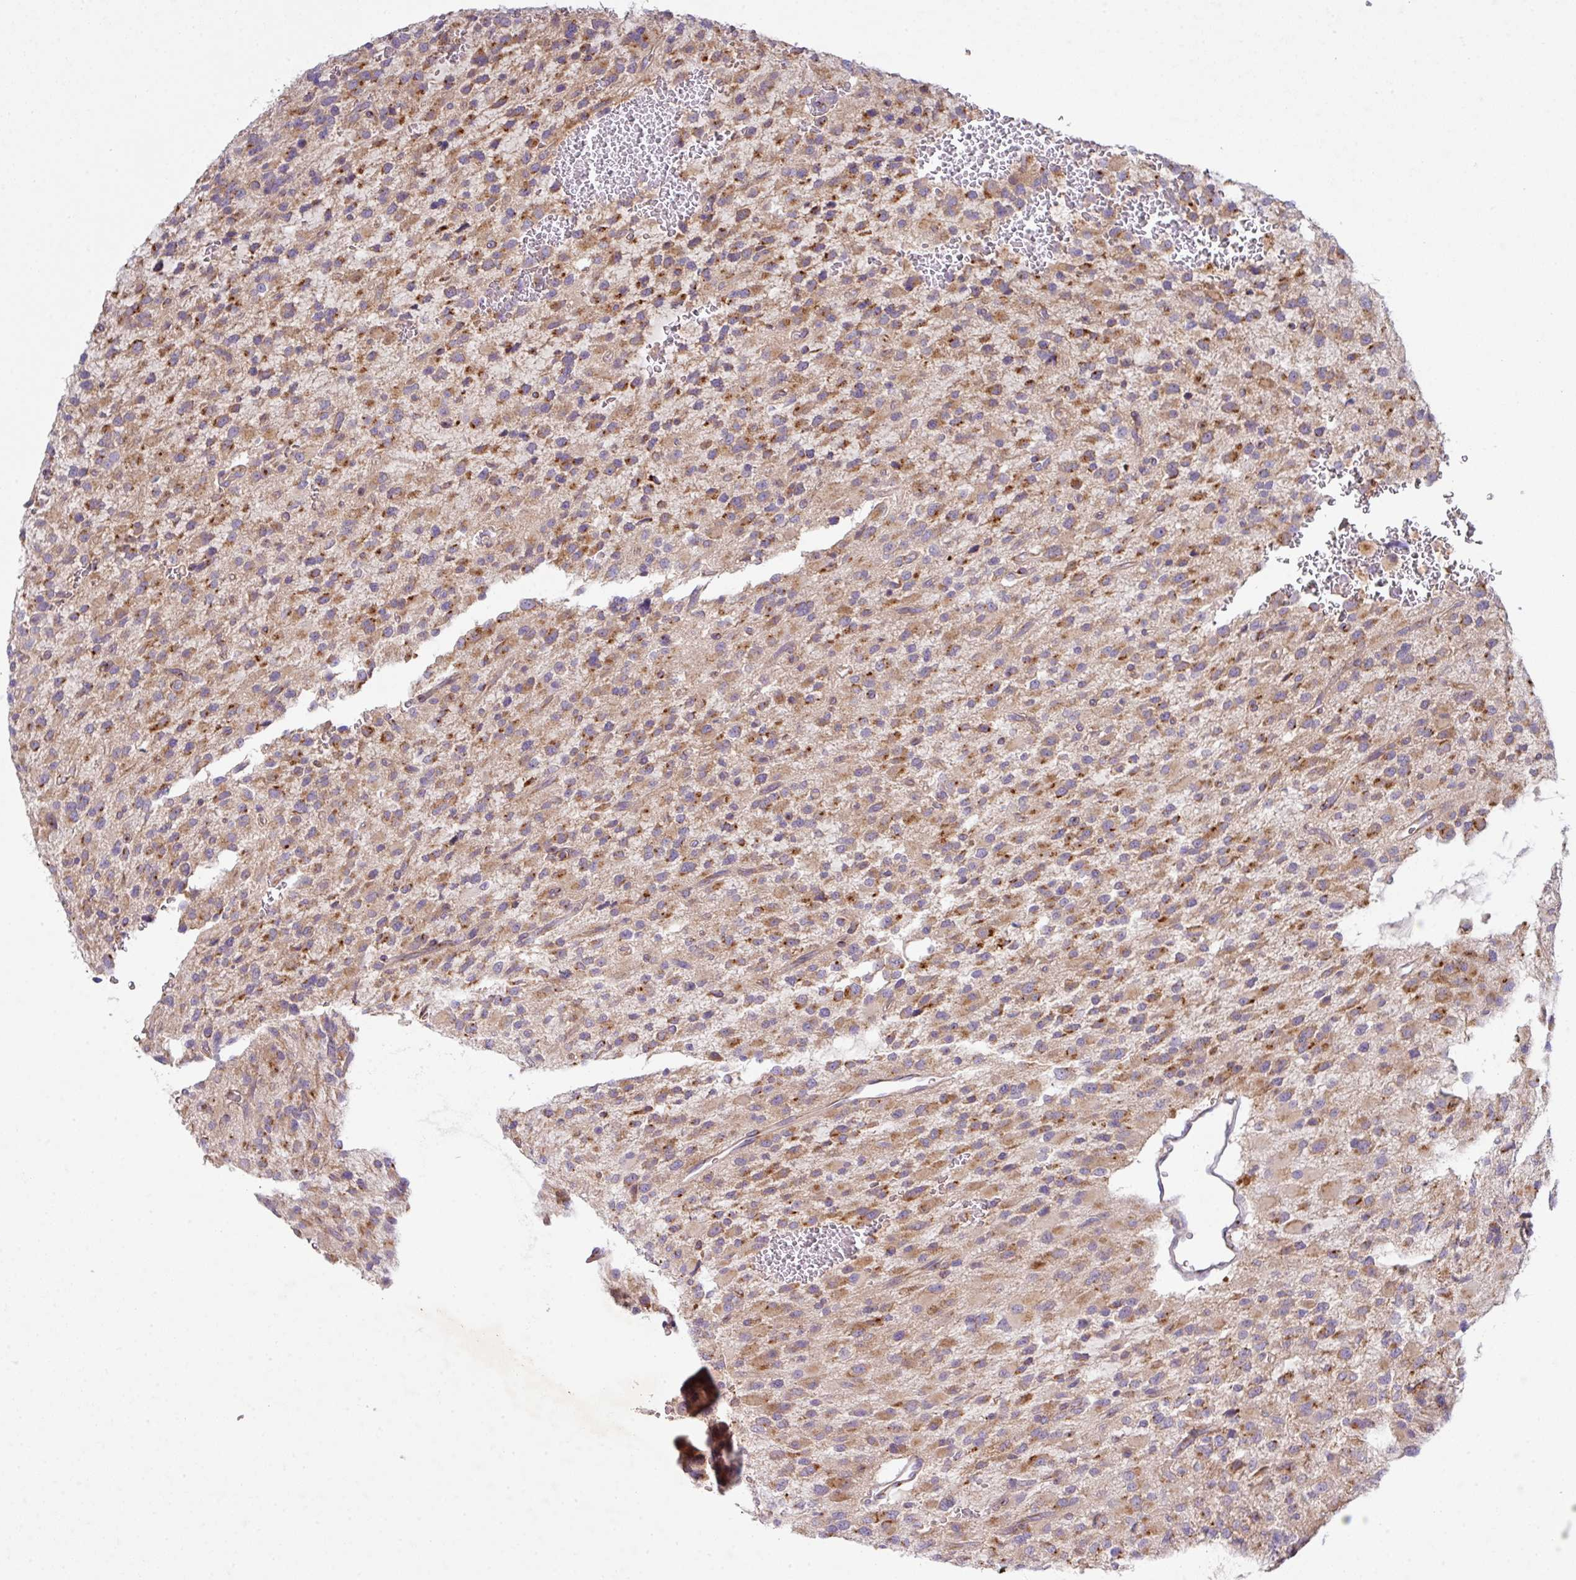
{"staining": {"intensity": "moderate", "quantity": "25%-75%", "location": "cytoplasmic/membranous"}, "tissue": "glioma", "cell_type": "Tumor cells", "image_type": "cancer", "snomed": [{"axis": "morphology", "description": "Glioma, malignant, High grade"}, {"axis": "topography", "description": "Brain"}], "caption": "High-power microscopy captured an immunohistochemistry photomicrograph of glioma, revealing moderate cytoplasmic/membranous expression in approximately 25%-75% of tumor cells.", "gene": "VTI1A", "patient": {"sex": "male", "age": 34}}